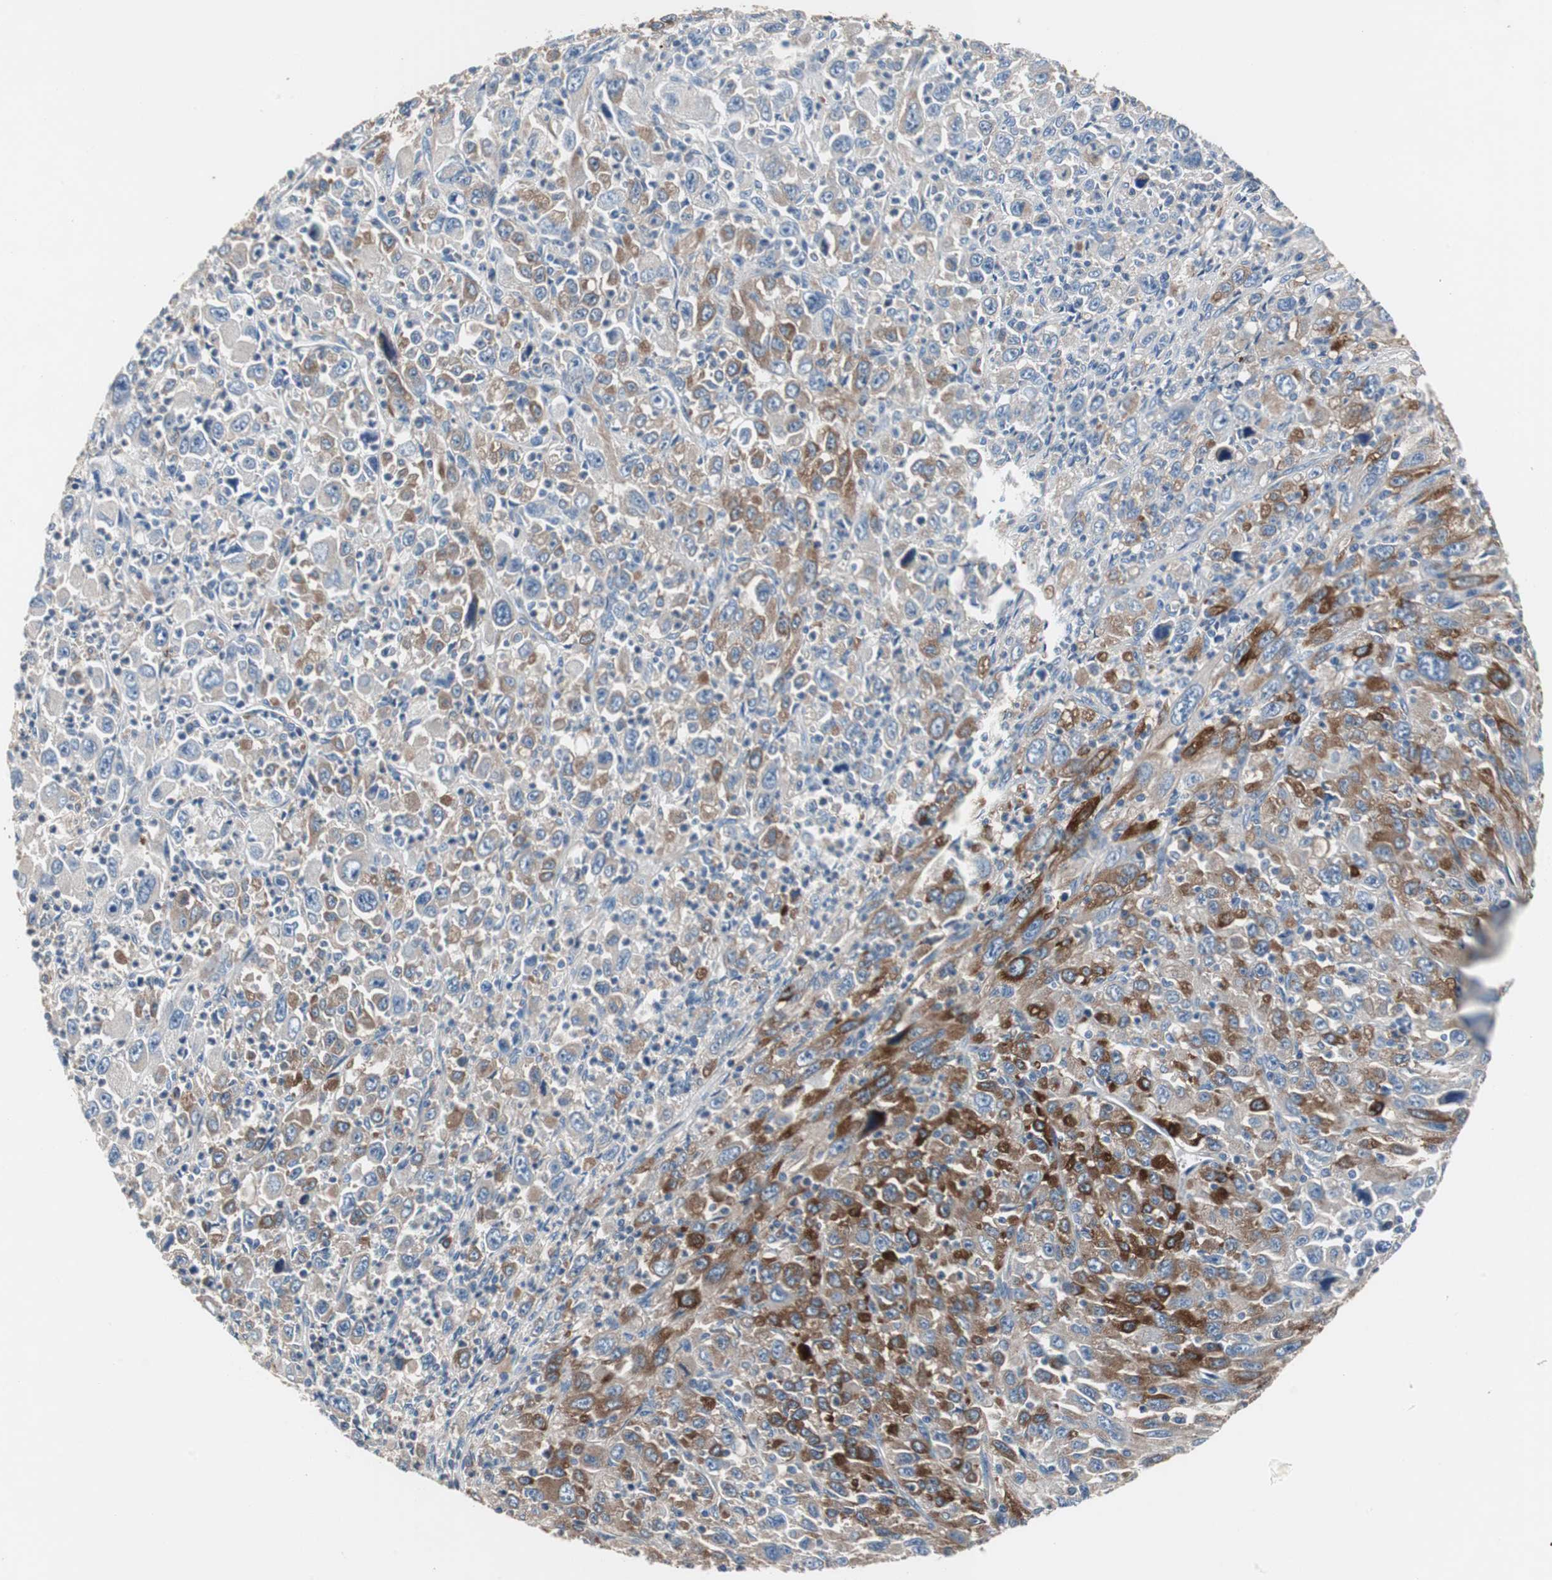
{"staining": {"intensity": "strong", "quantity": "25%-75%", "location": "cytoplasmic/membranous"}, "tissue": "melanoma", "cell_type": "Tumor cells", "image_type": "cancer", "snomed": [{"axis": "morphology", "description": "Malignant melanoma, Metastatic site"}, {"axis": "topography", "description": "Skin"}], "caption": "The photomicrograph displays immunohistochemical staining of malignant melanoma (metastatic site). There is strong cytoplasmic/membranous positivity is seen in about 25%-75% of tumor cells.", "gene": "SORT1", "patient": {"sex": "female", "age": 56}}